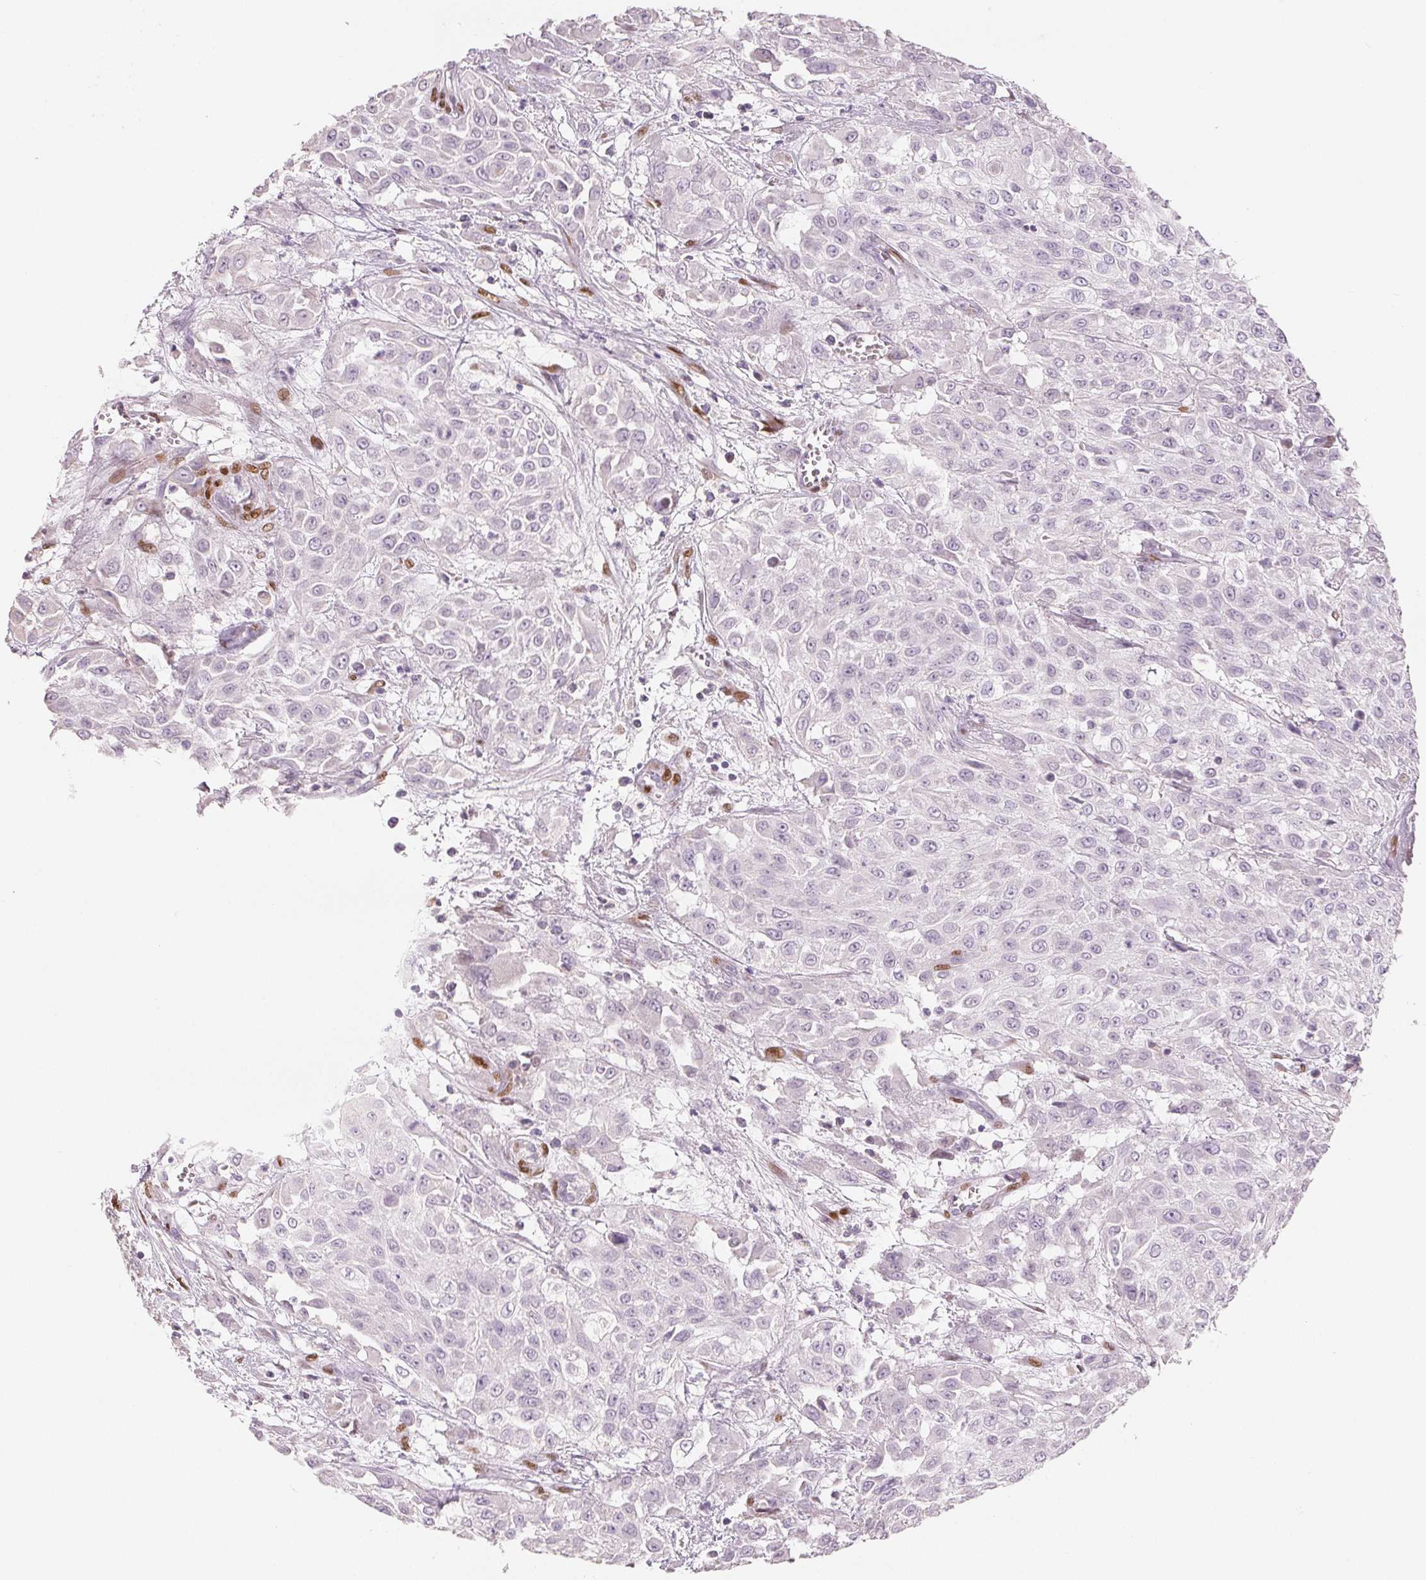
{"staining": {"intensity": "negative", "quantity": "none", "location": "none"}, "tissue": "urothelial cancer", "cell_type": "Tumor cells", "image_type": "cancer", "snomed": [{"axis": "morphology", "description": "Urothelial carcinoma, High grade"}, {"axis": "topography", "description": "Urinary bladder"}], "caption": "High magnification brightfield microscopy of urothelial cancer stained with DAB (brown) and counterstained with hematoxylin (blue): tumor cells show no significant positivity. The staining is performed using DAB brown chromogen with nuclei counter-stained in using hematoxylin.", "gene": "SMARCD3", "patient": {"sex": "male", "age": 57}}